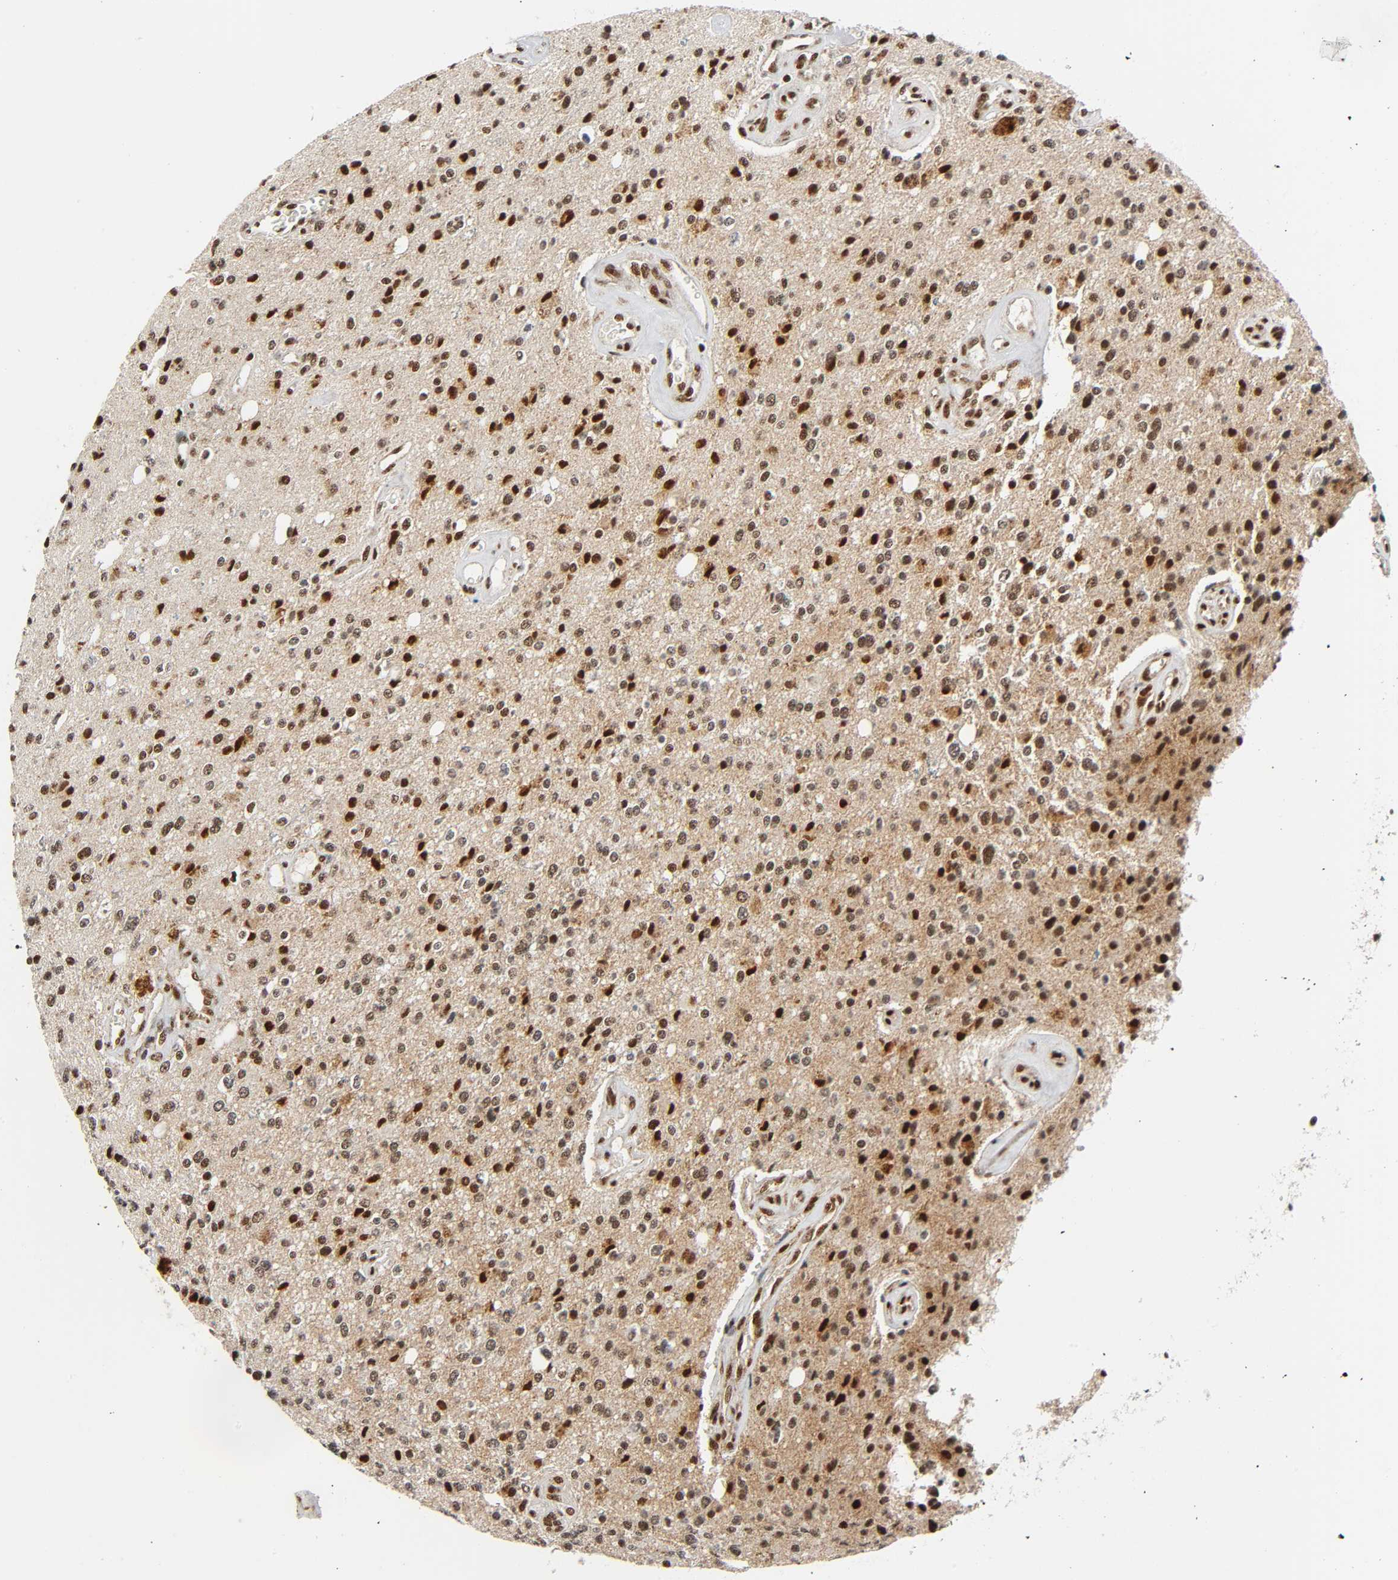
{"staining": {"intensity": "strong", "quantity": ">75%", "location": "nuclear"}, "tissue": "glioma", "cell_type": "Tumor cells", "image_type": "cancer", "snomed": [{"axis": "morphology", "description": "Glioma, malignant, High grade"}, {"axis": "topography", "description": "Brain"}], "caption": "Glioma tissue demonstrates strong nuclear positivity in about >75% of tumor cells, visualized by immunohistochemistry.", "gene": "CDK9", "patient": {"sex": "male", "age": 47}}